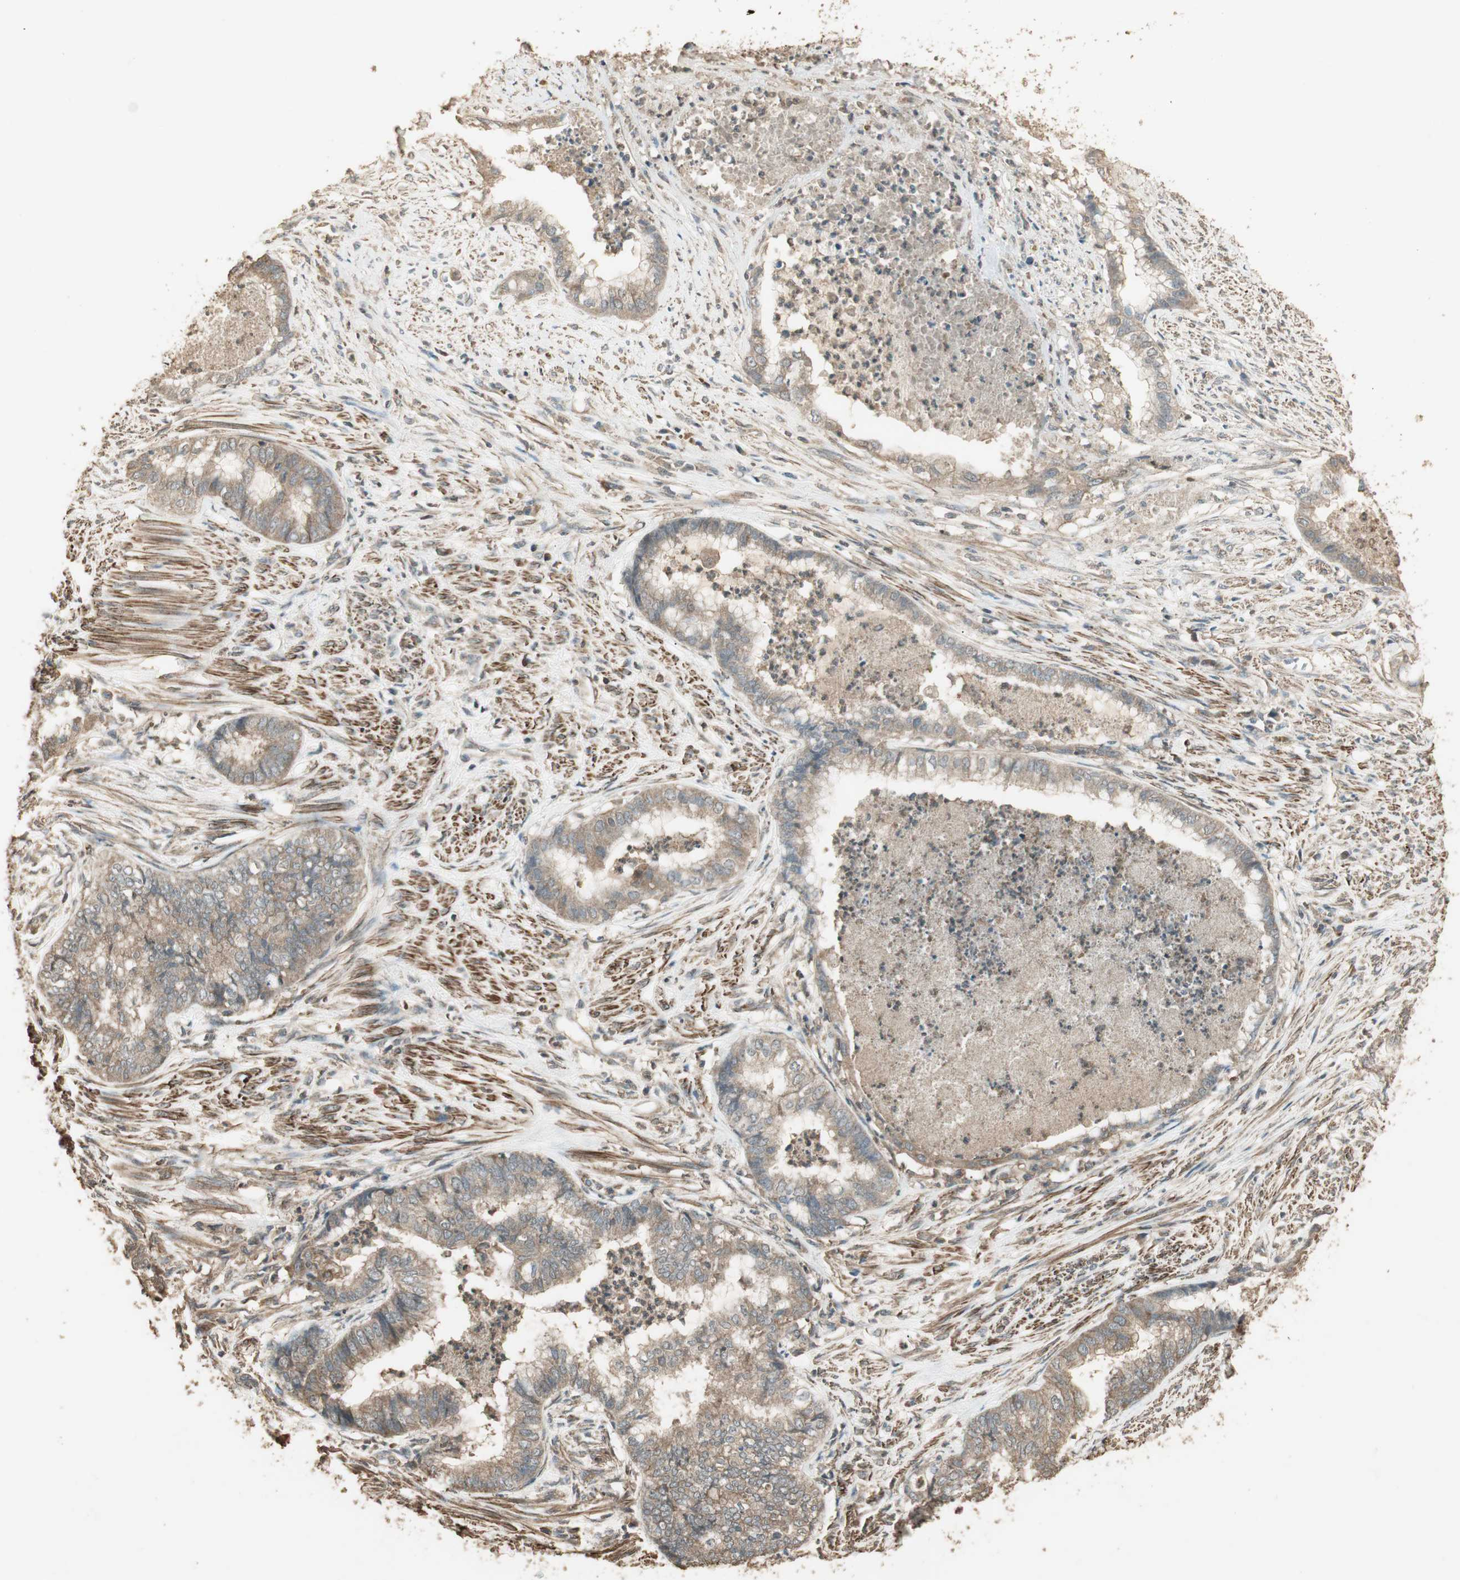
{"staining": {"intensity": "moderate", "quantity": "25%-75%", "location": "cytoplasmic/membranous"}, "tissue": "endometrial cancer", "cell_type": "Tumor cells", "image_type": "cancer", "snomed": [{"axis": "morphology", "description": "Necrosis, NOS"}, {"axis": "morphology", "description": "Adenocarcinoma, NOS"}, {"axis": "topography", "description": "Endometrium"}], "caption": "Human endometrial cancer (adenocarcinoma) stained with a protein marker shows moderate staining in tumor cells.", "gene": "USP2", "patient": {"sex": "female", "age": 79}}